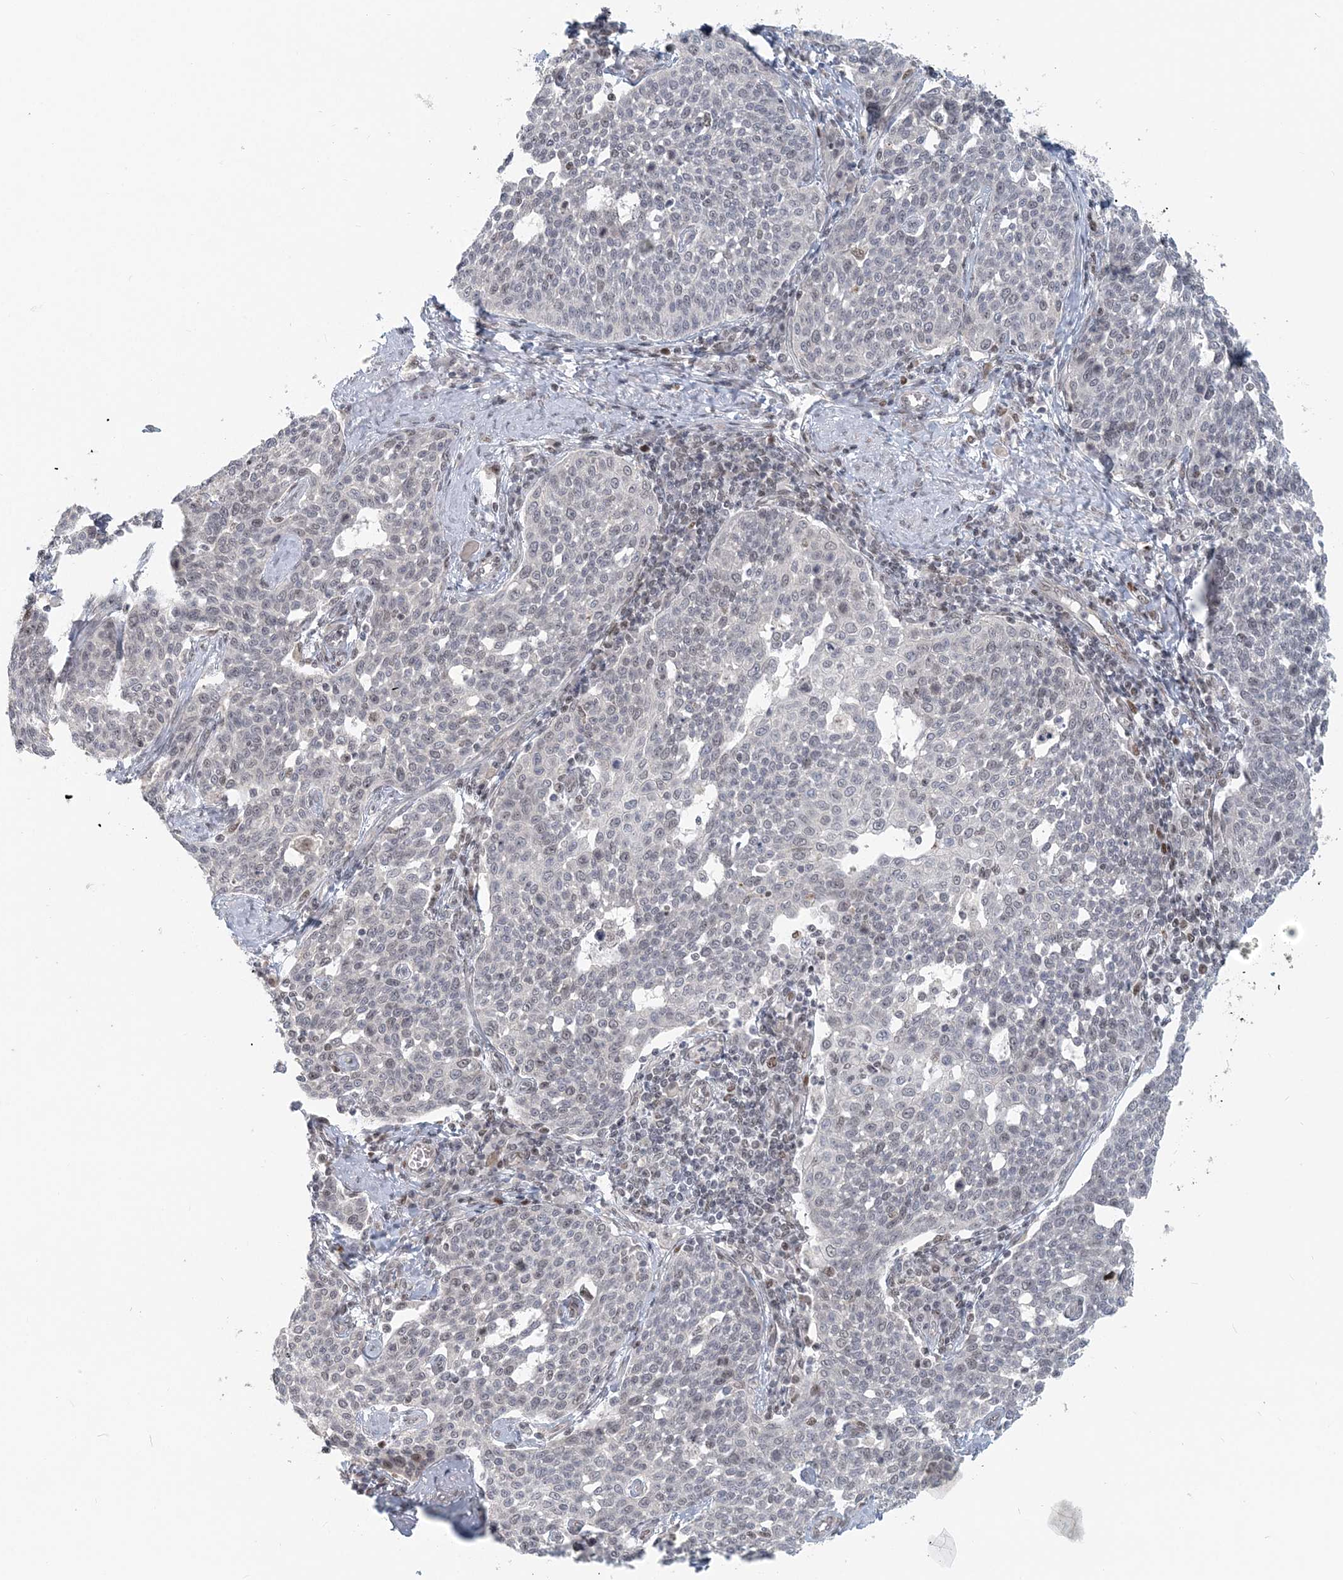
{"staining": {"intensity": "negative", "quantity": "none", "location": "none"}, "tissue": "cervical cancer", "cell_type": "Tumor cells", "image_type": "cancer", "snomed": [{"axis": "morphology", "description": "Squamous cell carcinoma, NOS"}, {"axis": "topography", "description": "Cervix"}], "caption": "An image of human cervical cancer is negative for staining in tumor cells. Brightfield microscopy of immunohistochemistry stained with DAB (3,3'-diaminobenzidine) (brown) and hematoxylin (blue), captured at high magnification.", "gene": "BAZ1B", "patient": {"sex": "female", "age": 34}}